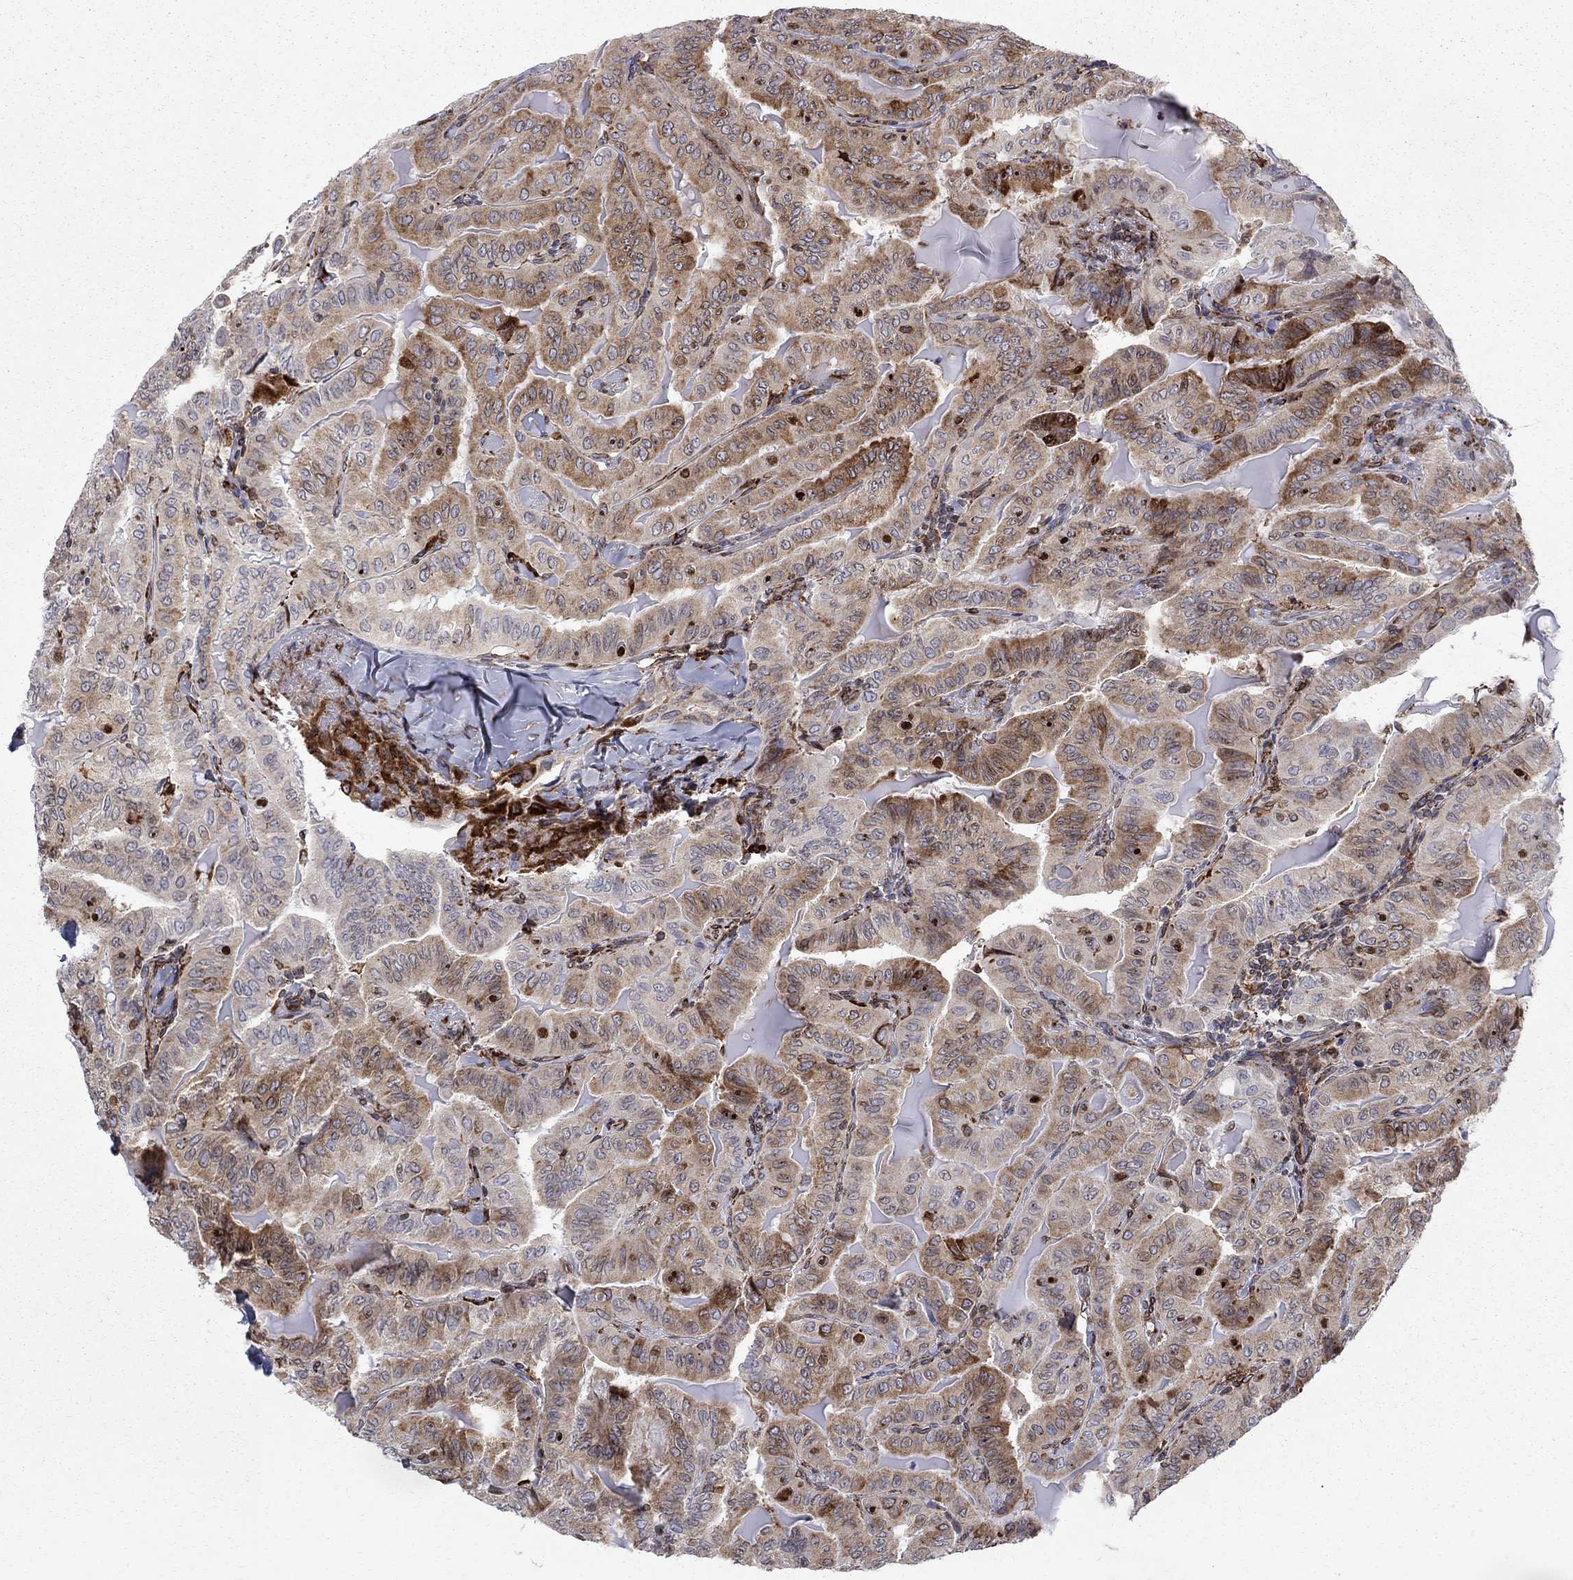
{"staining": {"intensity": "strong", "quantity": "<25%", "location": "cytoplasmic/membranous"}, "tissue": "thyroid cancer", "cell_type": "Tumor cells", "image_type": "cancer", "snomed": [{"axis": "morphology", "description": "Papillary adenocarcinoma, NOS"}, {"axis": "topography", "description": "Thyroid gland"}], "caption": "Immunohistochemical staining of thyroid cancer exhibits strong cytoplasmic/membranous protein positivity in approximately <25% of tumor cells.", "gene": "CAB39L", "patient": {"sex": "female", "age": 68}}